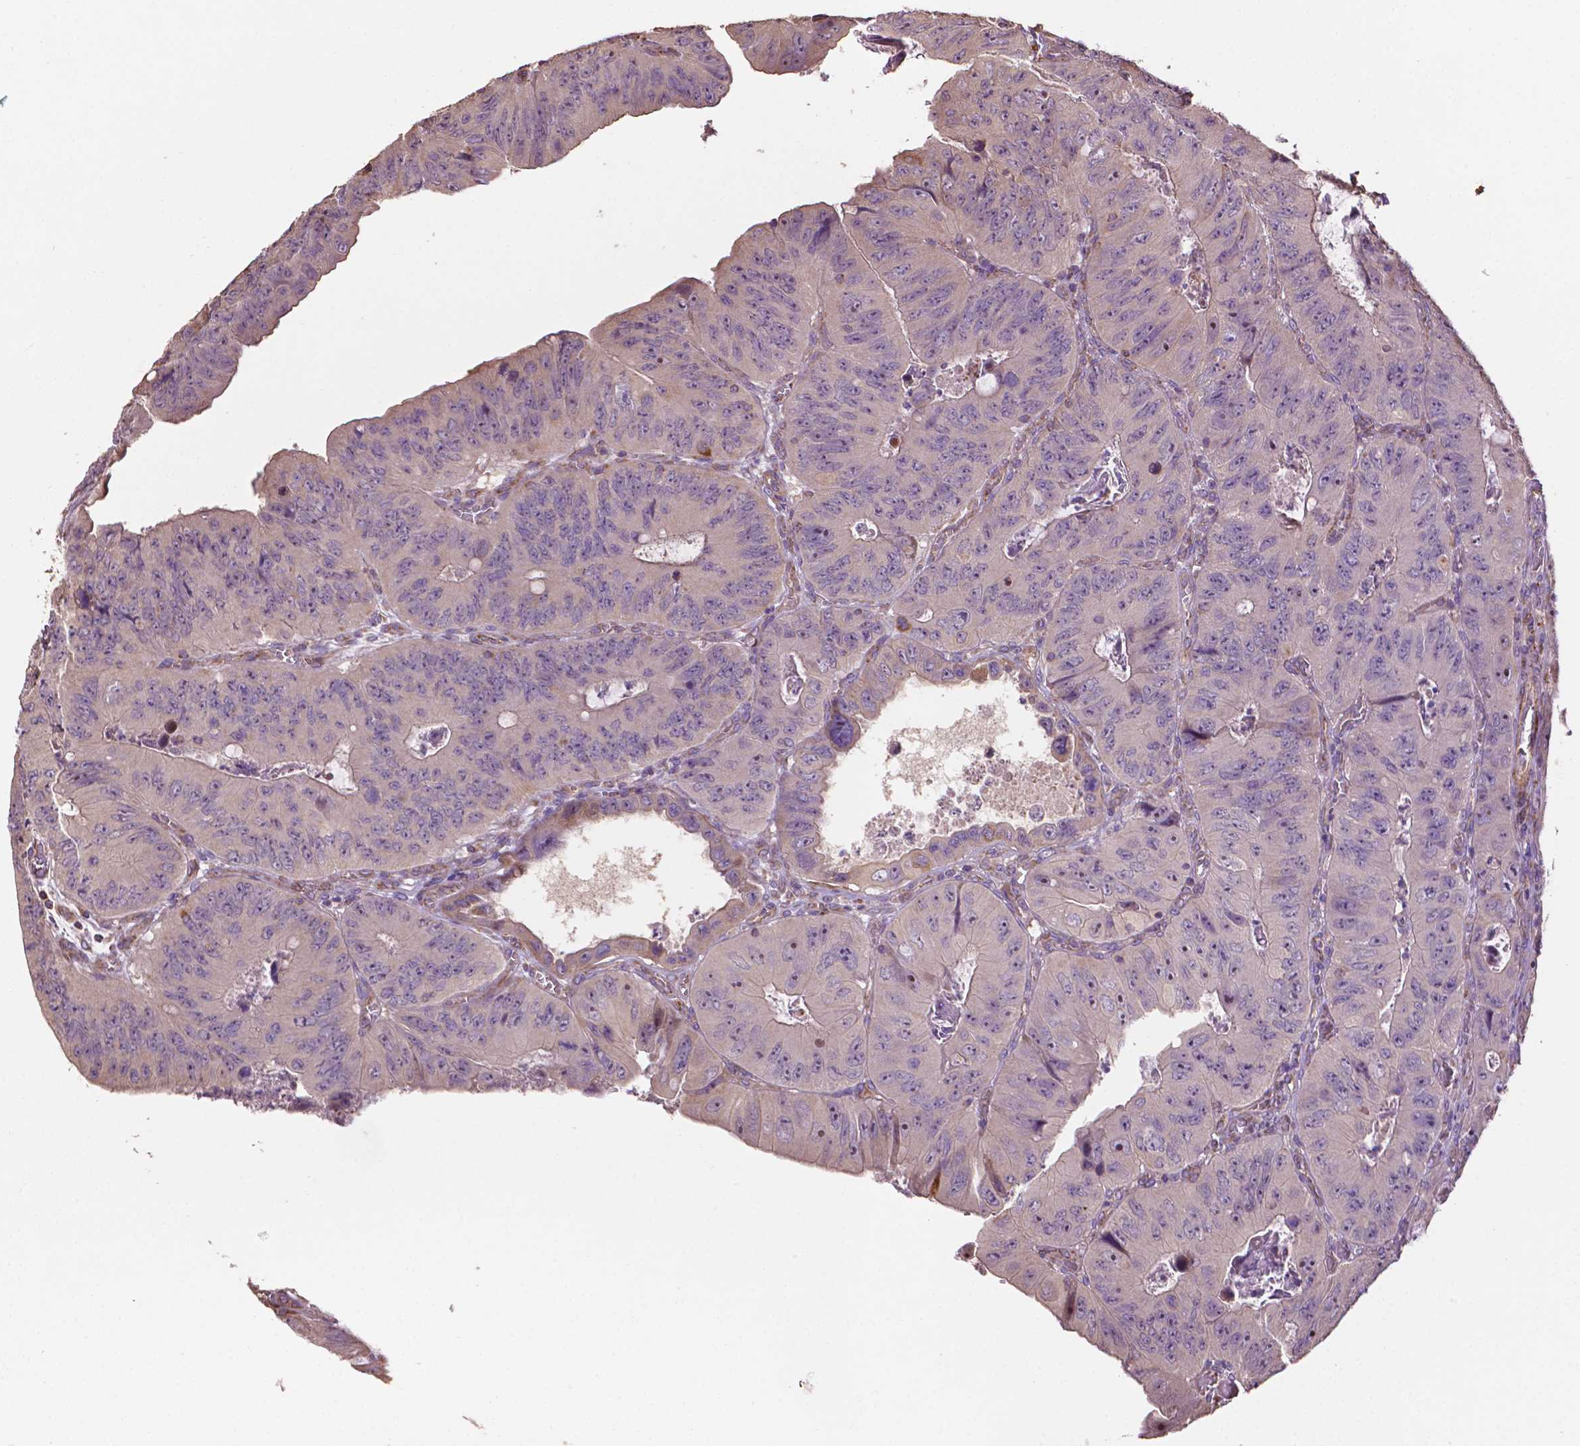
{"staining": {"intensity": "moderate", "quantity": "<25%", "location": "nuclear"}, "tissue": "colorectal cancer", "cell_type": "Tumor cells", "image_type": "cancer", "snomed": [{"axis": "morphology", "description": "Adenocarcinoma, NOS"}, {"axis": "topography", "description": "Colon"}], "caption": "A micrograph showing moderate nuclear staining in approximately <25% of tumor cells in adenocarcinoma (colorectal), as visualized by brown immunohistochemical staining.", "gene": "LRR1", "patient": {"sex": "female", "age": 84}}